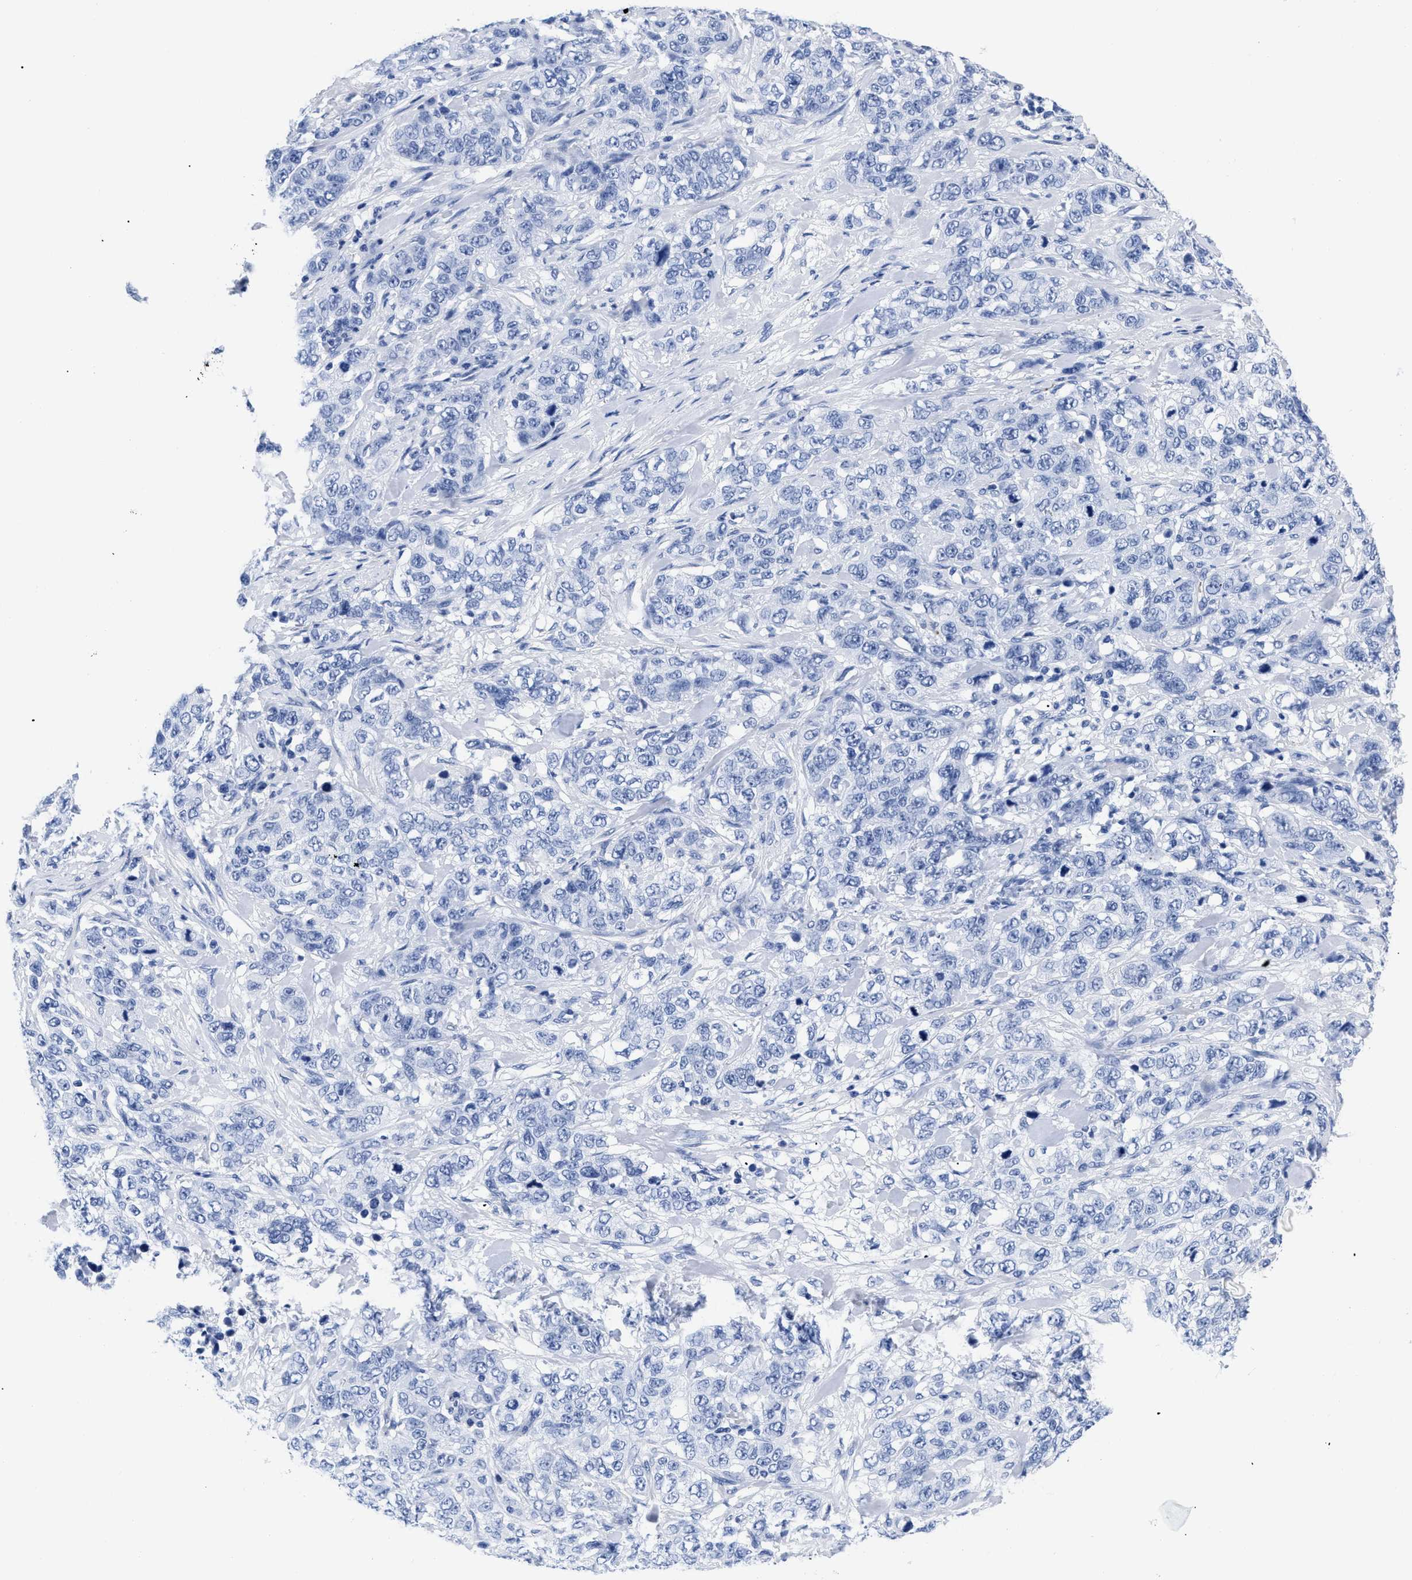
{"staining": {"intensity": "negative", "quantity": "none", "location": "none"}, "tissue": "stomach cancer", "cell_type": "Tumor cells", "image_type": "cancer", "snomed": [{"axis": "morphology", "description": "Adenocarcinoma, NOS"}, {"axis": "topography", "description": "Stomach"}], "caption": "Tumor cells show no significant expression in stomach adenocarcinoma.", "gene": "TREML1", "patient": {"sex": "male", "age": 48}}